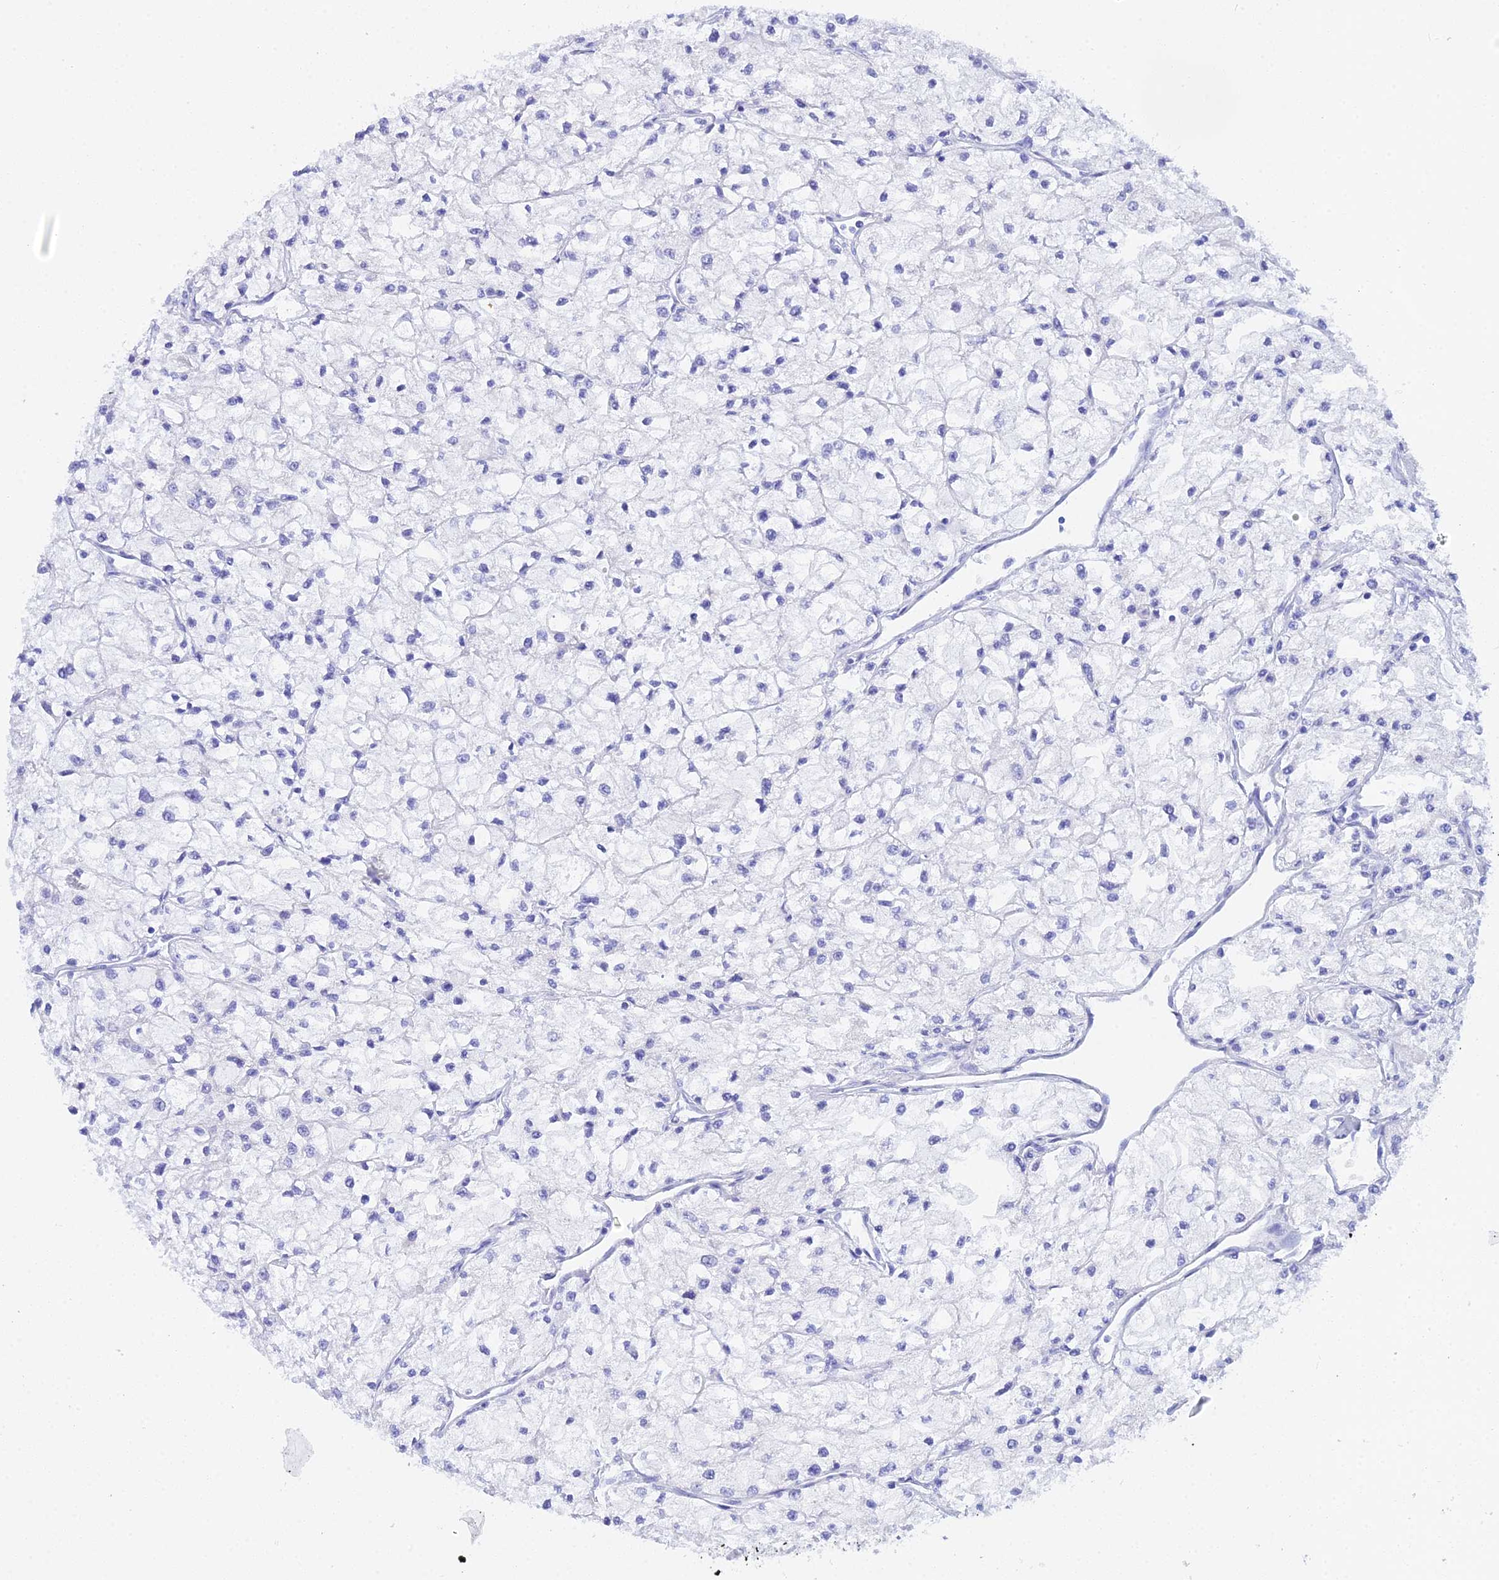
{"staining": {"intensity": "negative", "quantity": "none", "location": "none"}, "tissue": "renal cancer", "cell_type": "Tumor cells", "image_type": "cancer", "snomed": [{"axis": "morphology", "description": "Adenocarcinoma, NOS"}, {"axis": "topography", "description": "Kidney"}], "caption": "Tumor cells show no significant protein staining in adenocarcinoma (renal).", "gene": "REG1A", "patient": {"sex": "male", "age": 80}}